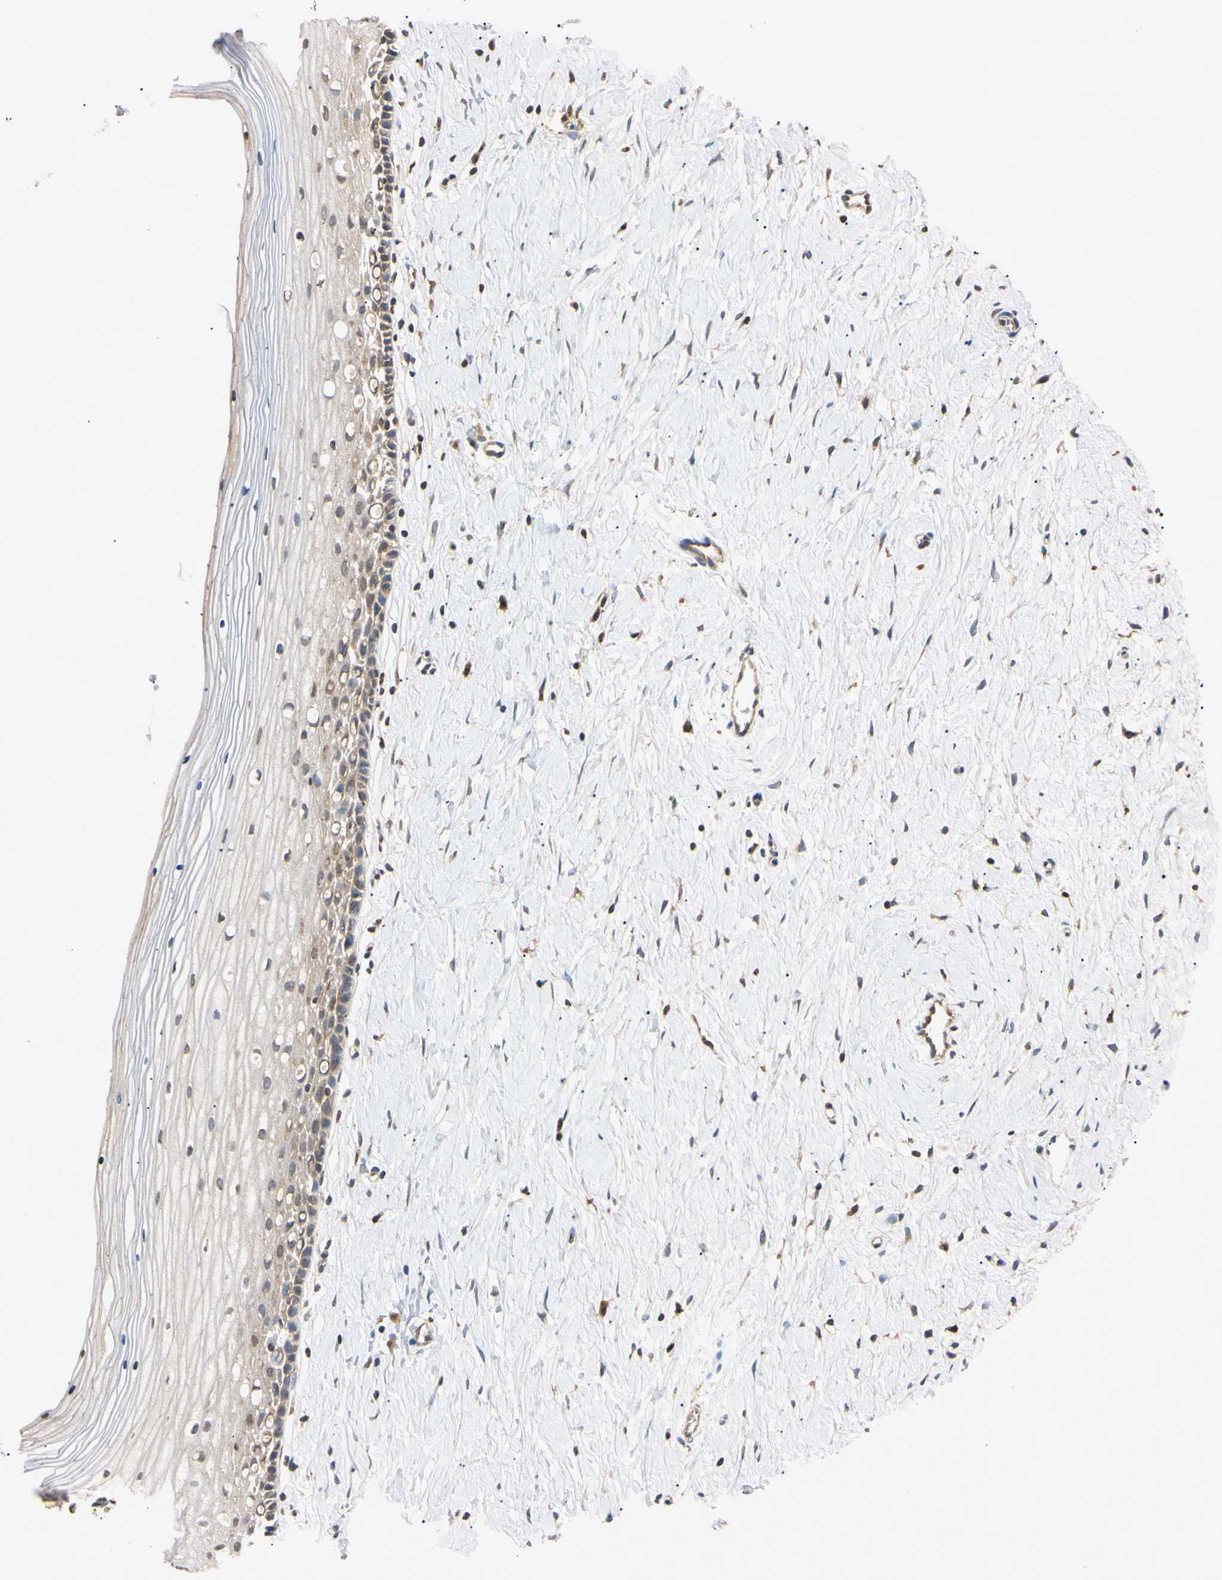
{"staining": {"intensity": "weak", "quantity": "<25%", "location": "cytoplasmic/membranous"}, "tissue": "cervix", "cell_type": "Glandular cells", "image_type": "normal", "snomed": [{"axis": "morphology", "description": "Normal tissue, NOS"}, {"axis": "topography", "description": "Cervix"}], "caption": "High magnification brightfield microscopy of unremarkable cervix stained with DAB (brown) and counterstained with hematoxylin (blue): glandular cells show no significant positivity. The staining was performed using DAB (3,3'-diaminobenzidine) to visualize the protein expression in brown, while the nuclei were stained in blue with hematoxylin (Magnification: 20x).", "gene": "EPN1", "patient": {"sex": "female", "age": 39}}